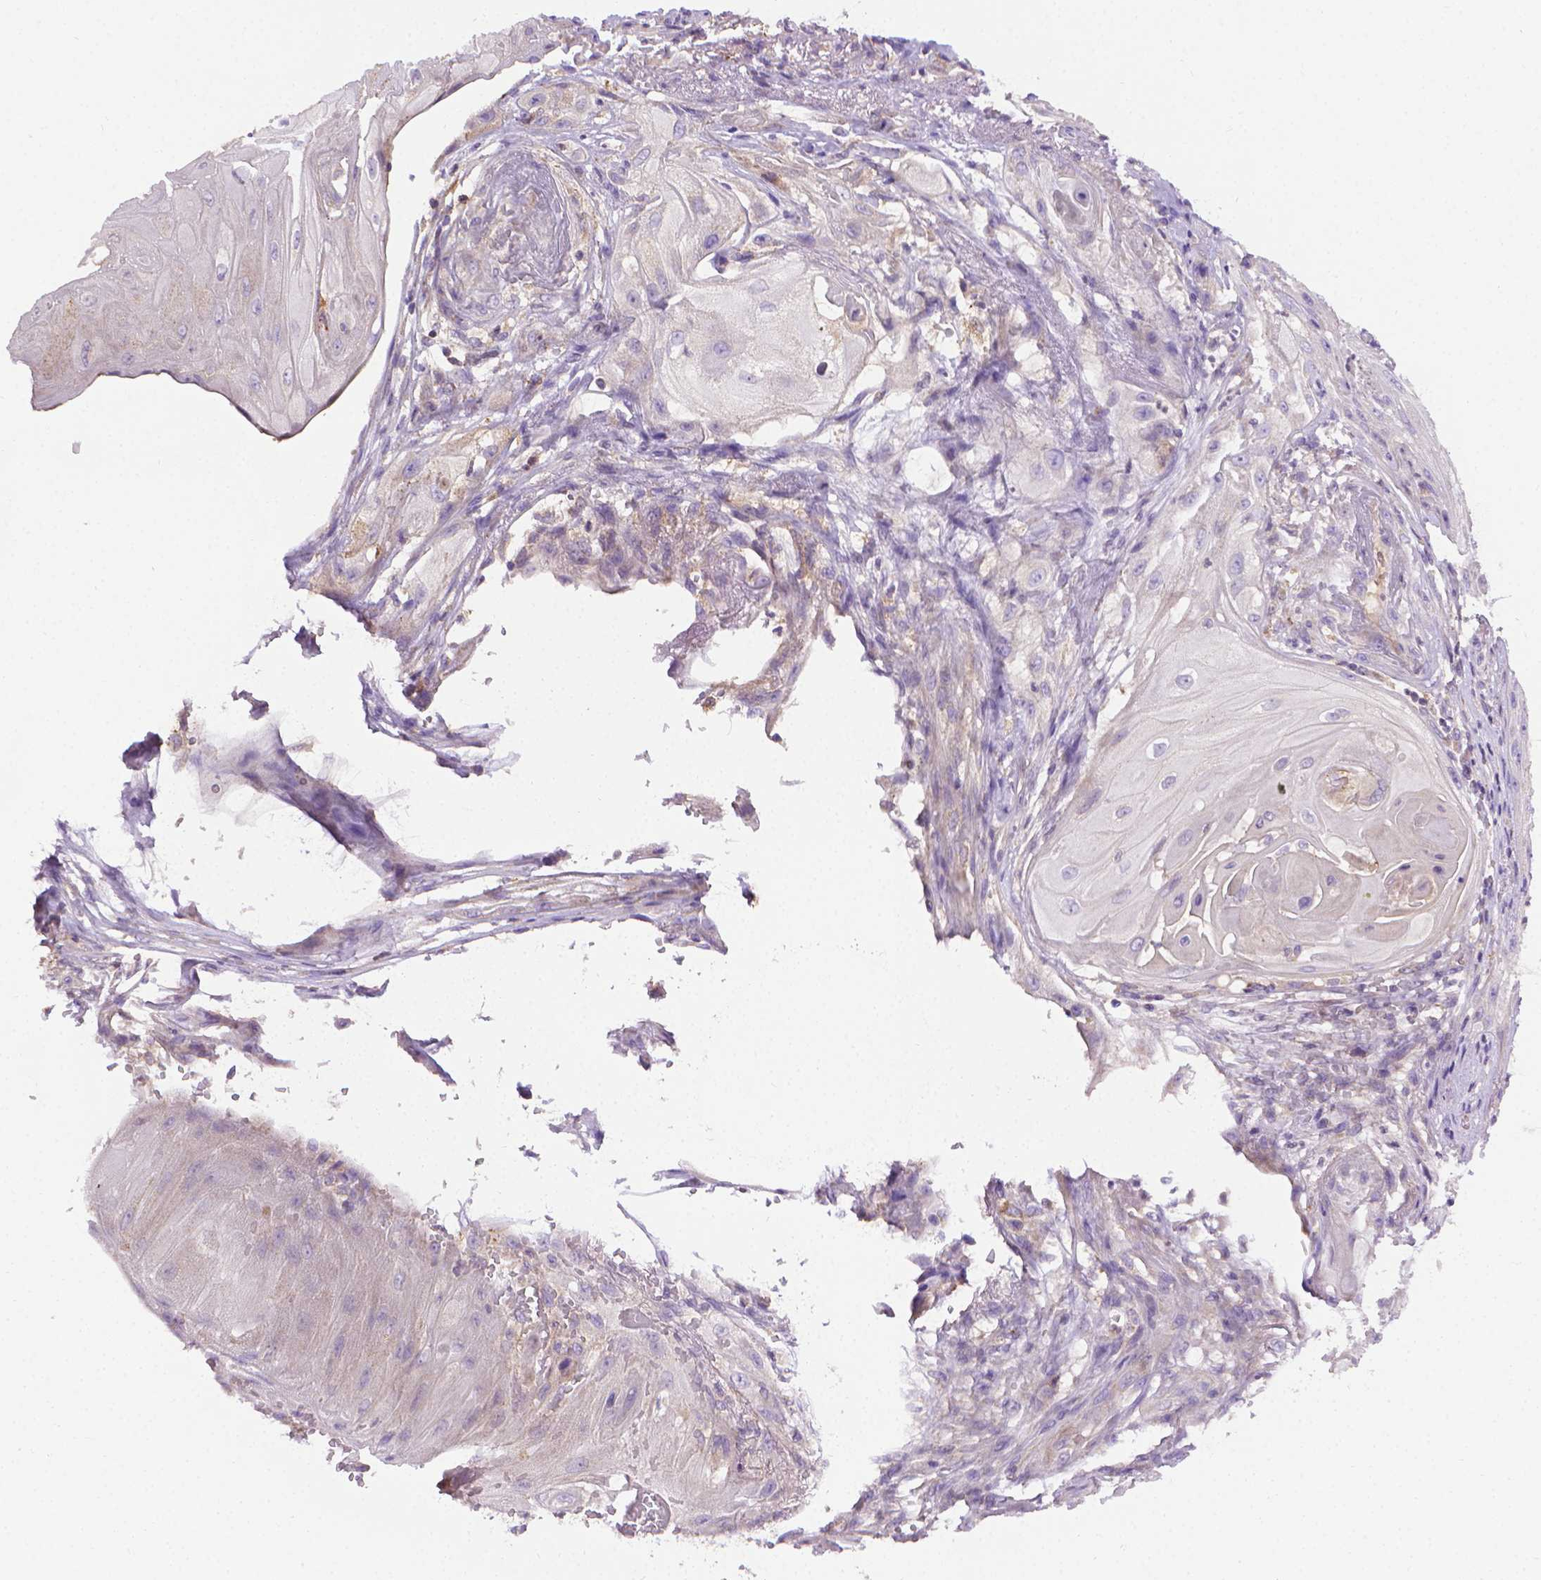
{"staining": {"intensity": "weak", "quantity": "<25%", "location": "cytoplasmic/membranous"}, "tissue": "skin cancer", "cell_type": "Tumor cells", "image_type": "cancer", "snomed": [{"axis": "morphology", "description": "Squamous cell carcinoma, NOS"}, {"axis": "topography", "description": "Skin"}], "caption": "Immunohistochemical staining of human squamous cell carcinoma (skin) shows no significant staining in tumor cells.", "gene": "SLC51B", "patient": {"sex": "male", "age": 62}}